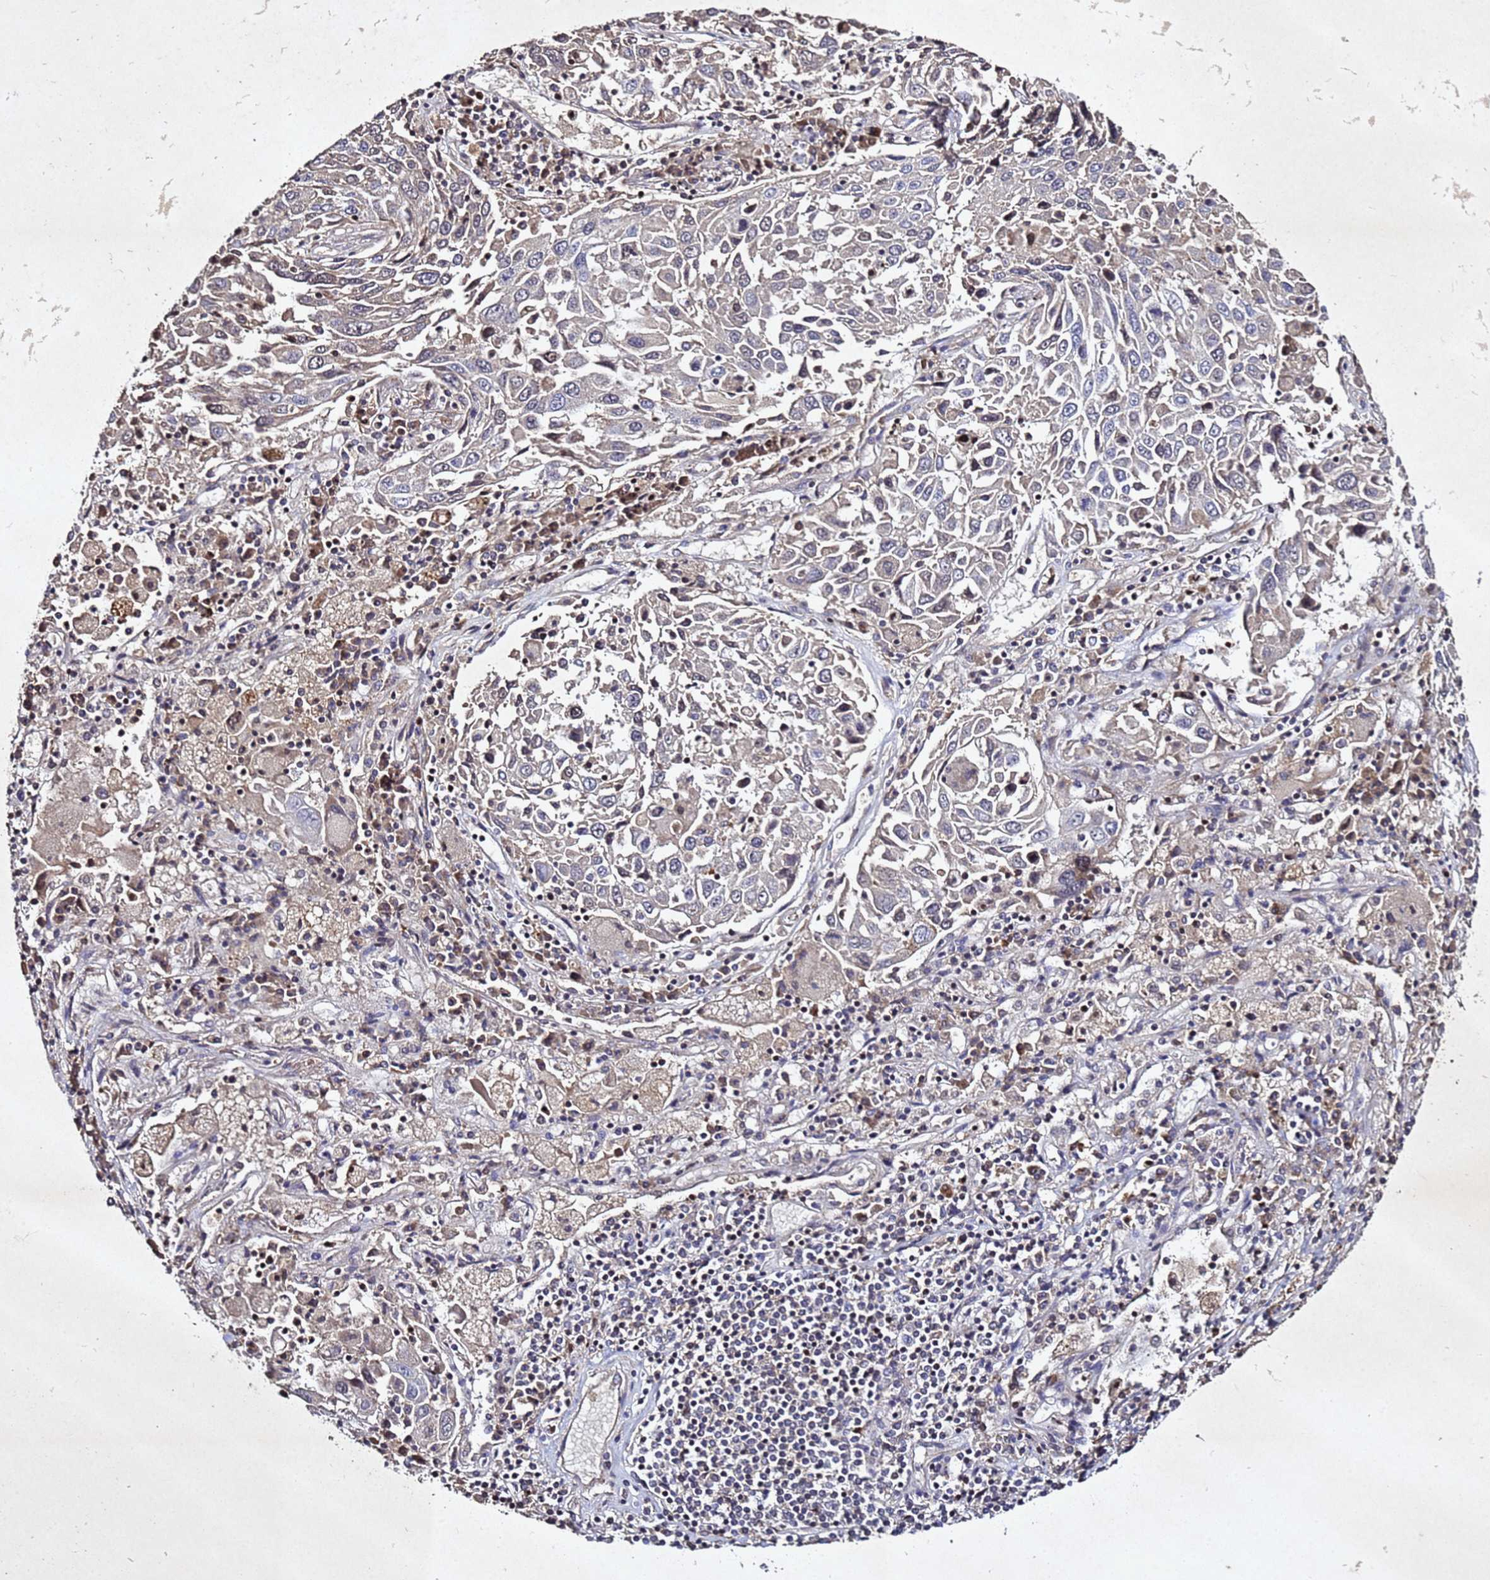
{"staining": {"intensity": "negative", "quantity": "none", "location": "none"}, "tissue": "lung cancer", "cell_type": "Tumor cells", "image_type": "cancer", "snomed": [{"axis": "morphology", "description": "Squamous cell carcinoma, NOS"}, {"axis": "topography", "description": "Lung"}], "caption": "Squamous cell carcinoma (lung) stained for a protein using immunohistochemistry demonstrates no positivity tumor cells.", "gene": "SV2B", "patient": {"sex": "male", "age": 65}}